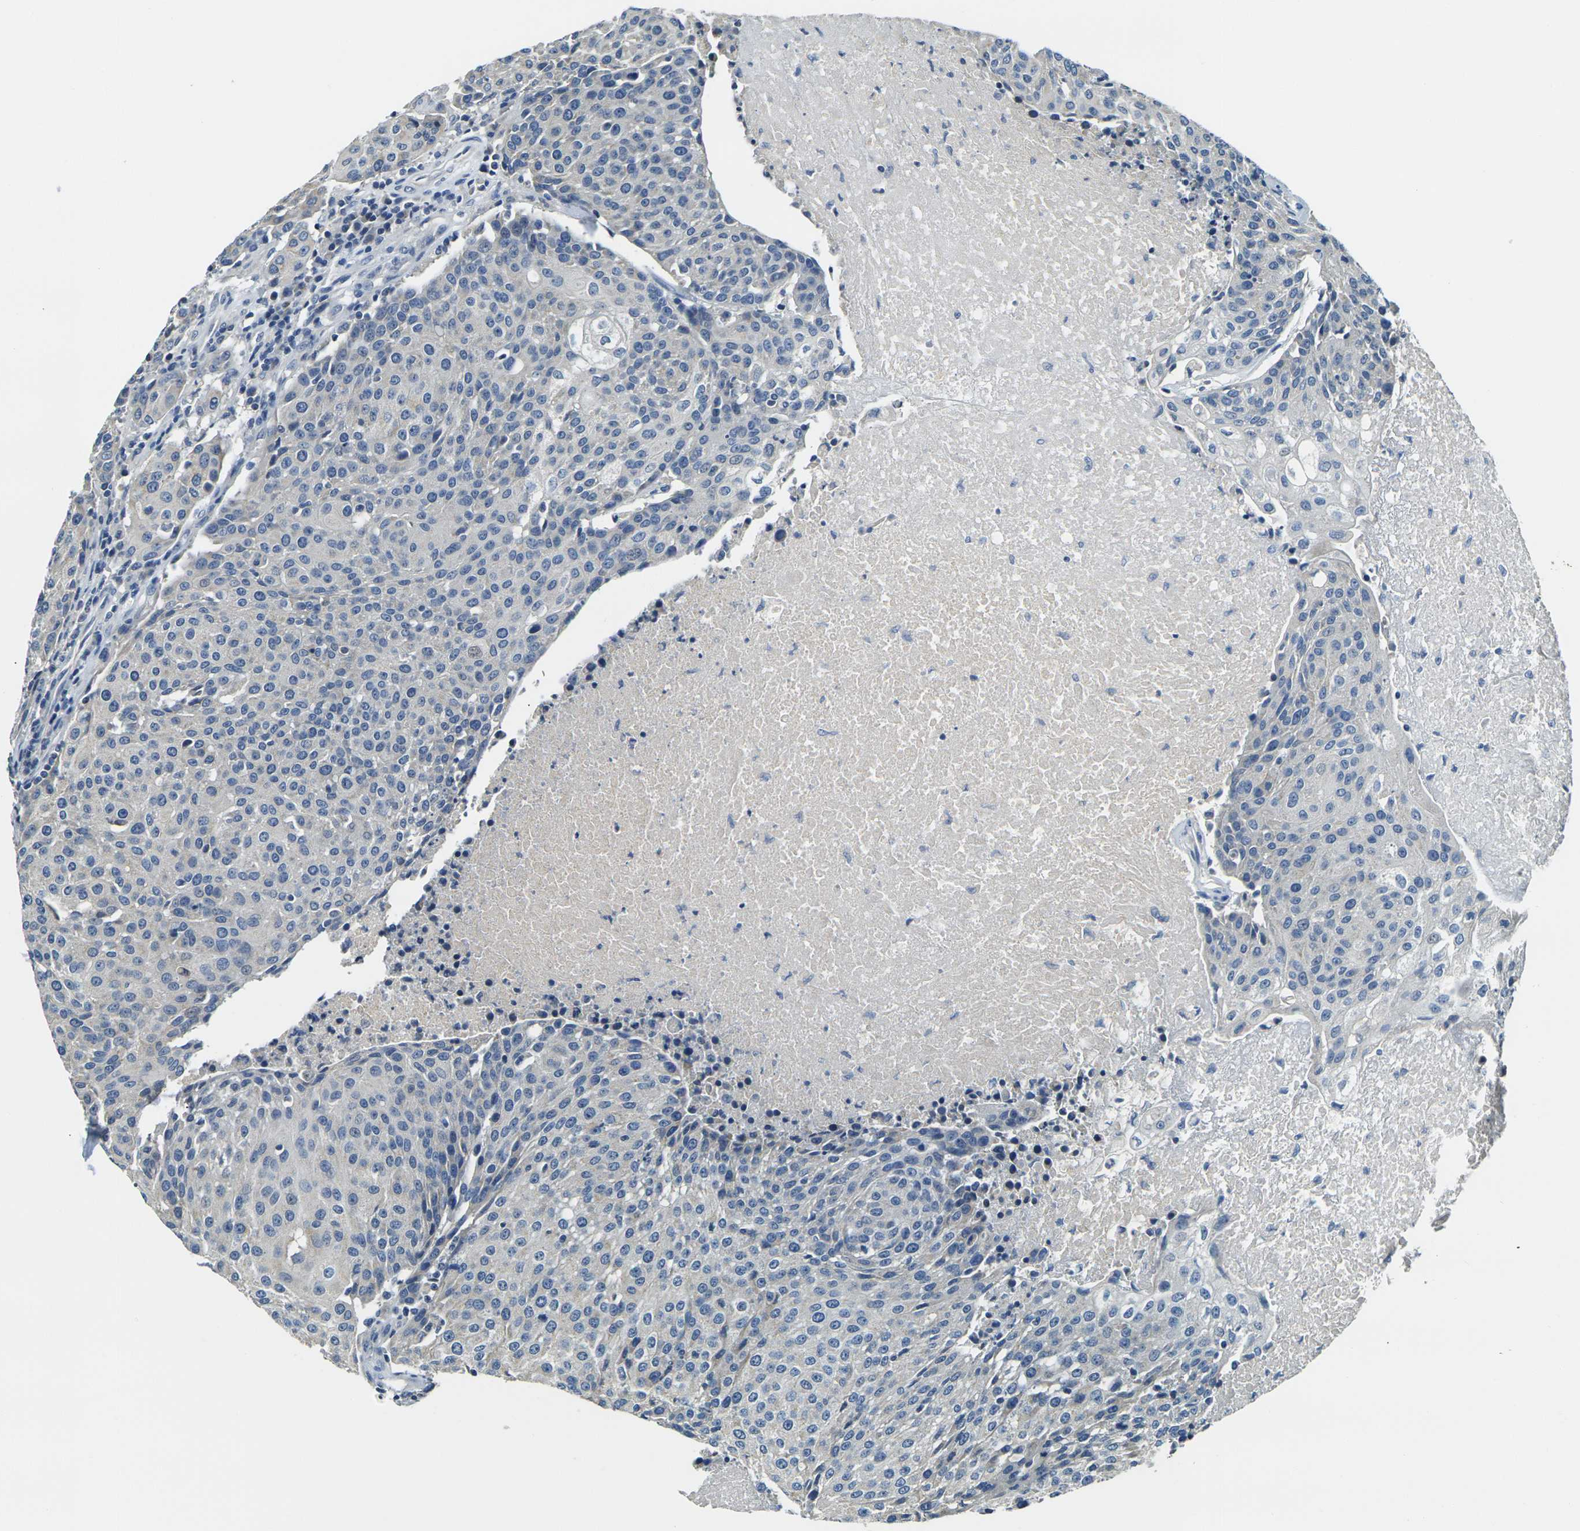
{"staining": {"intensity": "negative", "quantity": "none", "location": "none"}, "tissue": "urothelial cancer", "cell_type": "Tumor cells", "image_type": "cancer", "snomed": [{"axis": "morphology", "description": "Urothelial carcinoma, High grade"}, {"axis": "topography", "description": "Urinary bladder"}], "caption": "The immunohistochemistry micrograph has no significant expression in tumor cells of urothelial cancer tissue.", "gene": "SHISAL2B", "patient": {"sex": "female", "age": 85}}